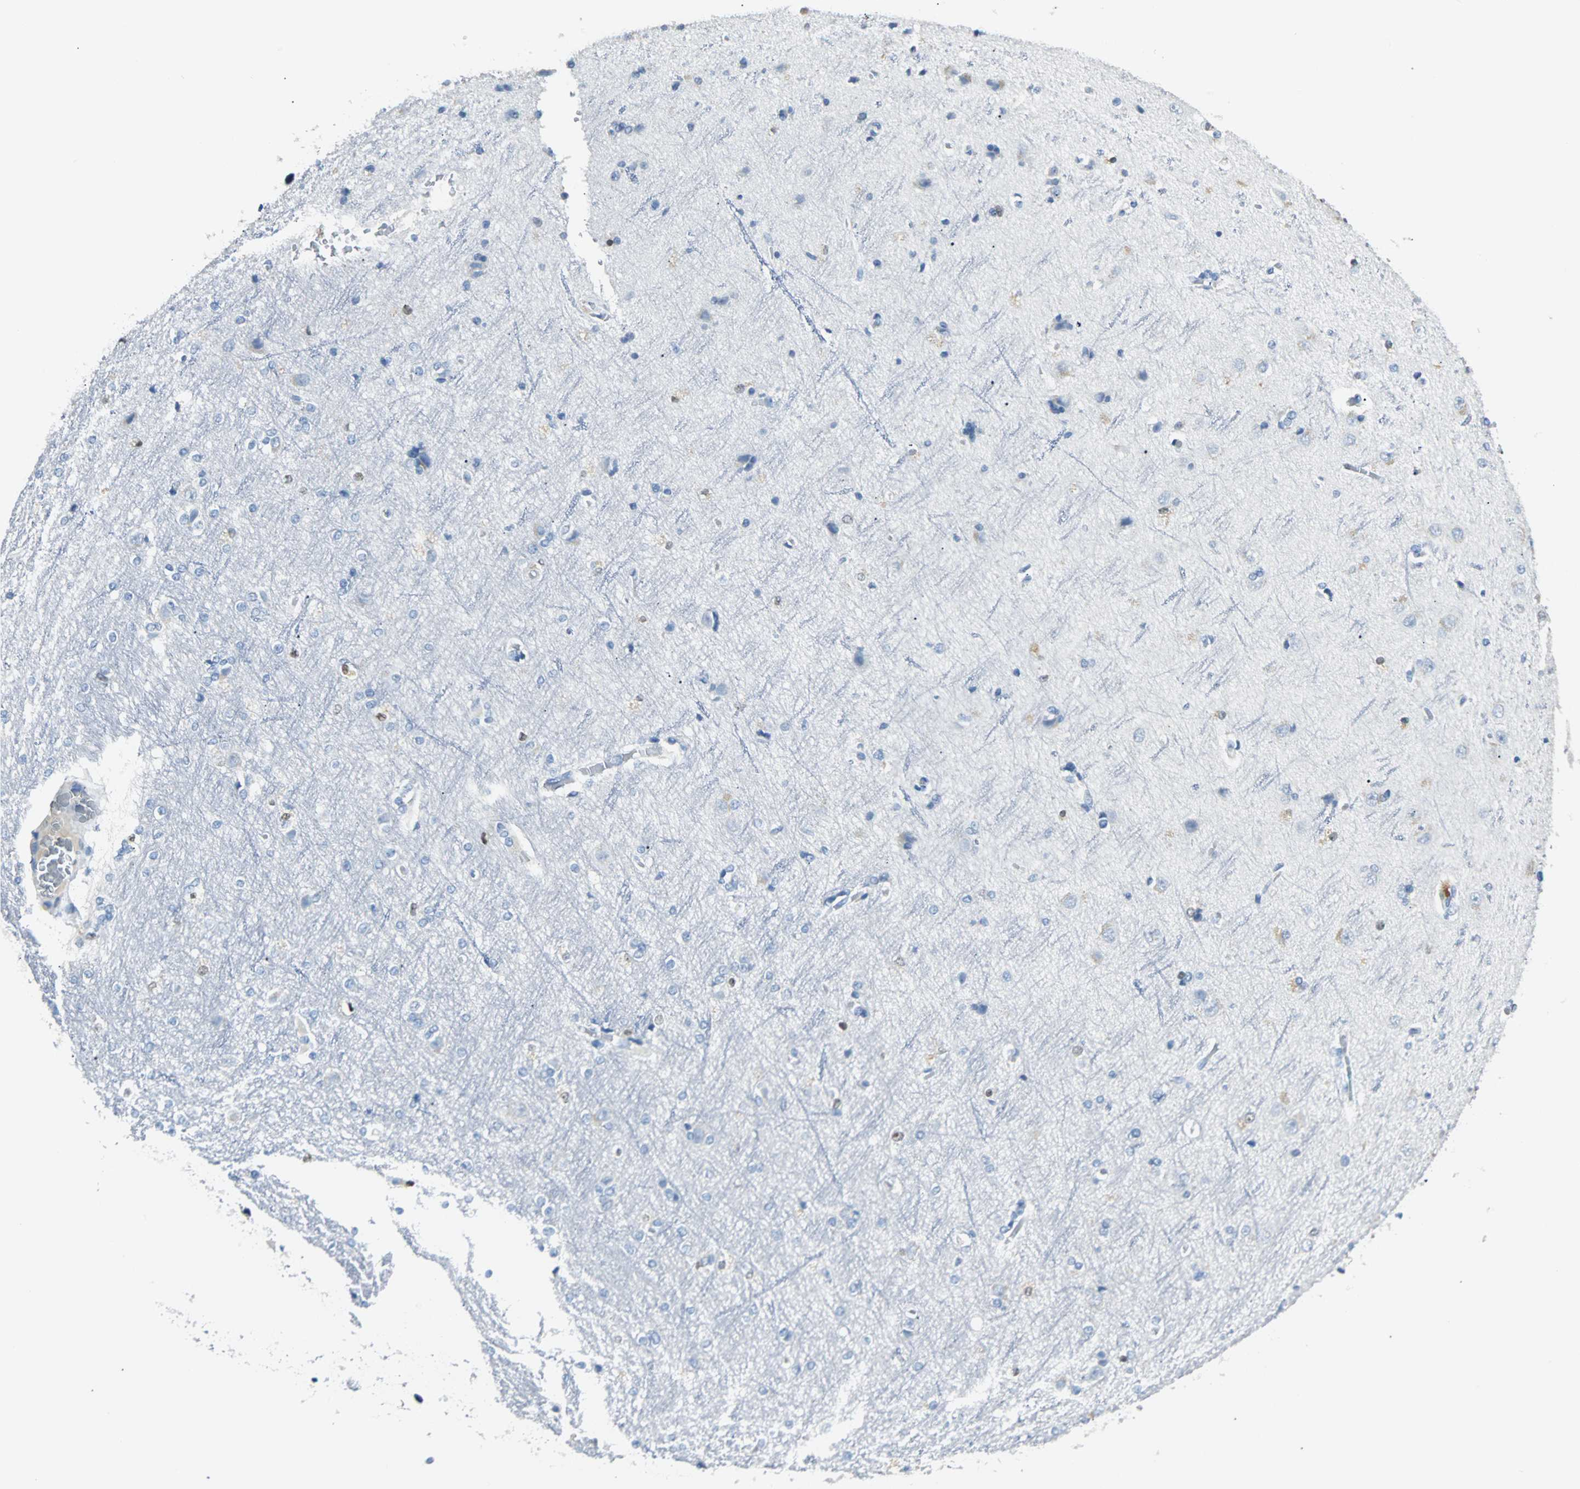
{"staining": {"intensity": "moderate", "quantity": "25%-75%", "location": "cytoplasmic/membranous,nuclear"}, "tissue": "cerebral cortex", "cell_type": "Endothelial cells", "image_type": "normal", "snomed": [{"axis": "morphology", "description": "Normal tissue, NOS"}, {"axis": "topography", "description": "Cerebral cortex"}], "caption": "Cerebral cortex stained with a brown dye displays moderate cytoplasmic/membranous,nuclear positive positivity in approximately 25%-75% of endothelial cells.", "gene": "IL33", "patient": {"sex": "female", "age": 54}}